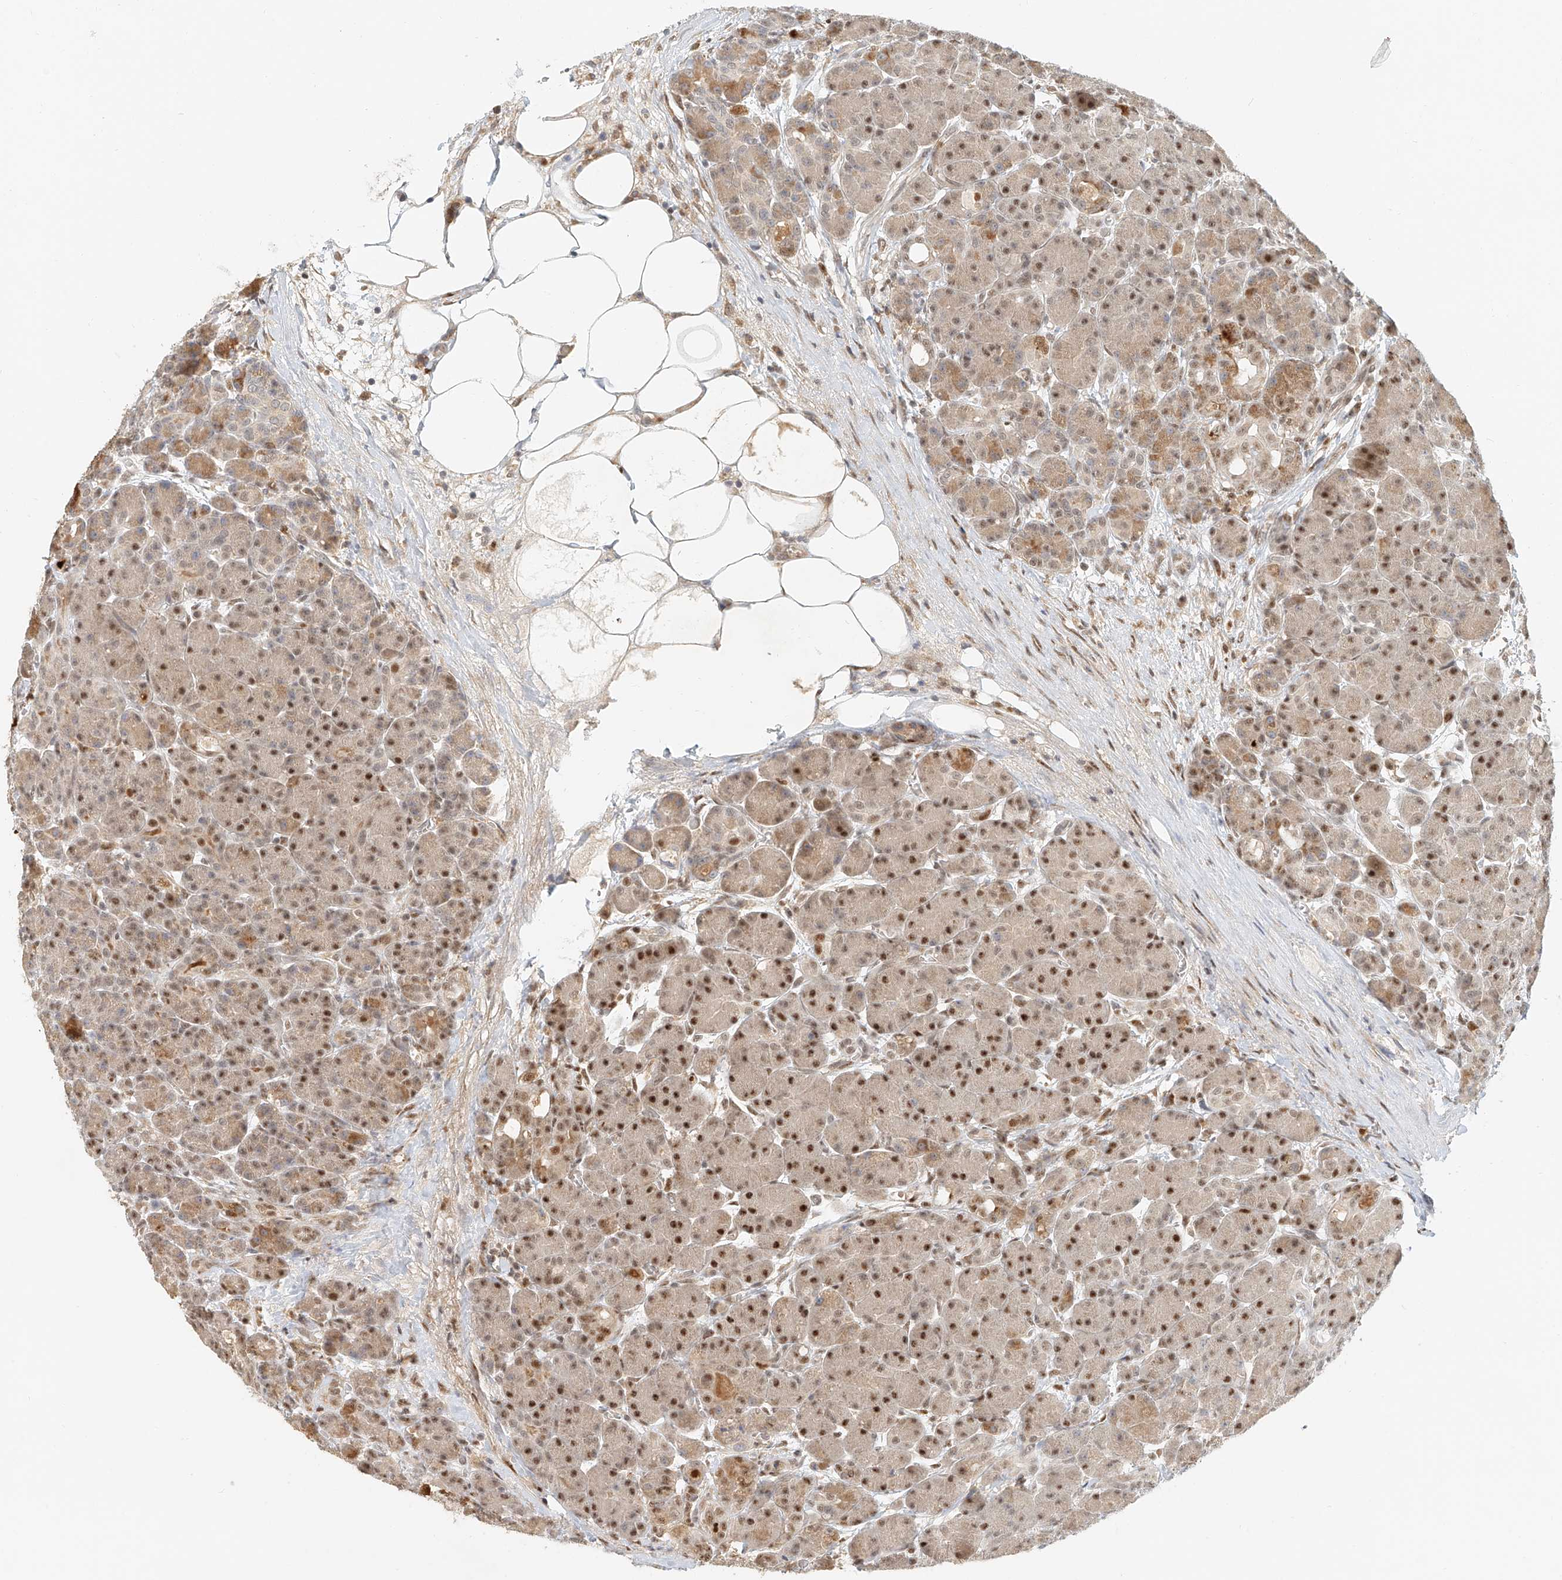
{"staining": {"intensity": "strong", "quantity": ">75%", "location": "cytoplasmic/membranous,nuclear"}, "tissue": "pancreas", "cell_type": "Exocrine glandular cells", "image_type": "normal", "snomed": [{"axis": "morphology", "description": "Normal tissue, NOS"}, {"axis": "topography", "description": "Pancreas"}], "caption": "IHC micrograph of benign pancreas: pancreas stained using immunohistochemistry exhibits high levels of strong protein expression localized specifically in the cytoplasmic/membranous,nuclear of exocrine glandular cells, appearing as a cytoplasmic/membranous,nuclear brown color.", "gene": "CXorf58", "patient": {"sex": "male", "age": 63}}